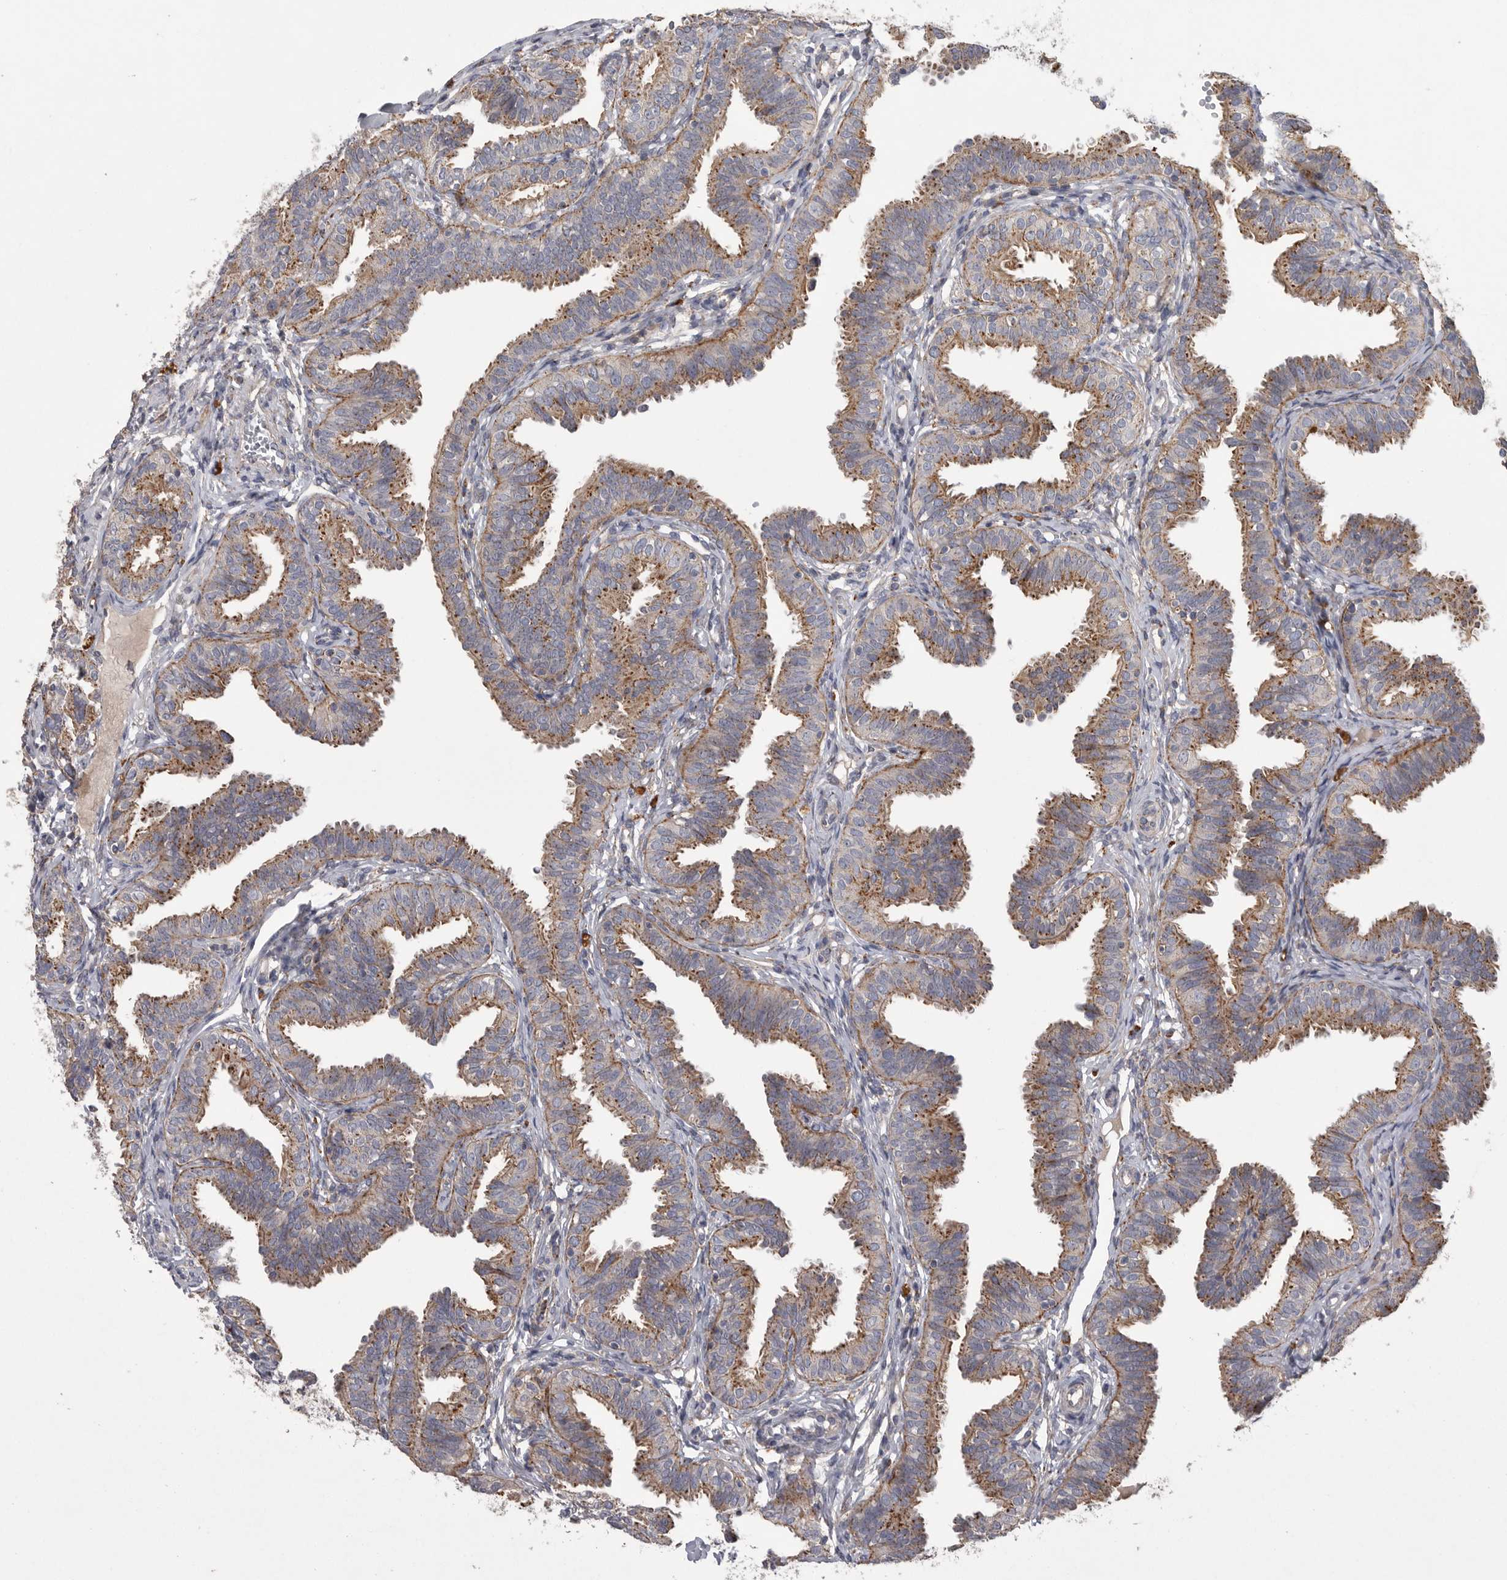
{"staining": {"intensity": "moderate", "quantity": ">75%", "location": "cytoplasmic/membranous"}, "tissue": "fallopian tube", "cell_type": "Glandular cells", "image_type": "normal", "snomed": [{"axis": "morphology", "description": "Normal tissue, NOS"}, {"axis": "topography", "description": "Fallopian tube"}], "caption": "An image of fallopian tube stained for a protein reveals moderate cytoplasmic/membranous brown staining in glandular cells.", "gene": "LAMTOR3", "patient": {"sex": "female", "age": 35}}